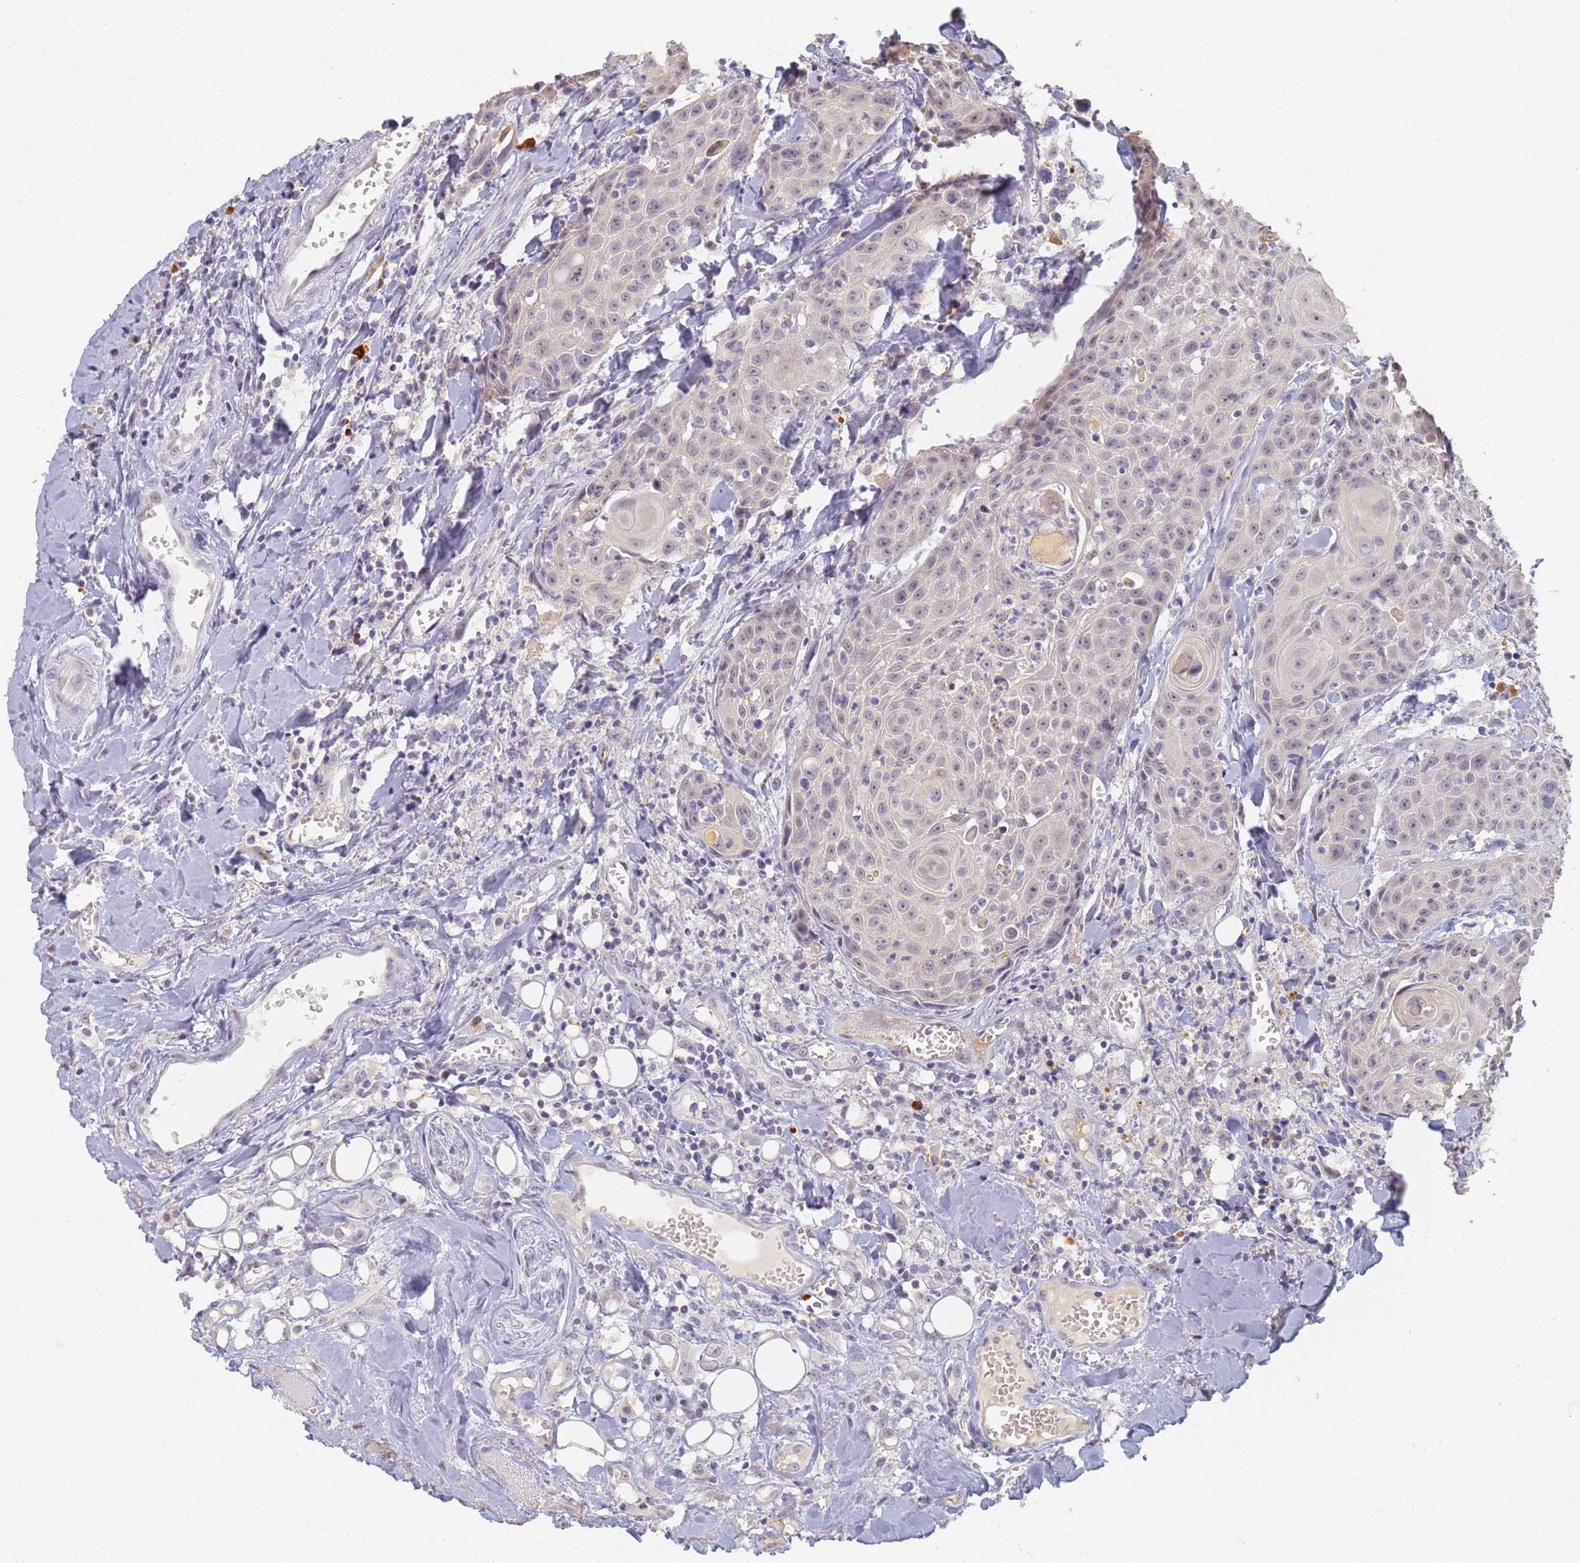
{"staining": {"intensity": "negative", "quantity": "none", "location": "none"}, "tissue": "head and neck cancer", "cell_type": "Tumor cells", "image_type": "cancer", "snomed": [{"axis": "morphology", "description": "Squamous cell carcinoma, NOS"}, {"axis": "topography", "description": "Oral tissue"}, {"axis": "topography", "description": "Head-Neck"}], "caption": "This histopathology image is of head and neck squamous cell carcinoma stained with immunohistochemistry to label a protein in brown with the nuclei are counter-stained blue. There is no positivity in tumor cells.", "gene": "SLC38A9", "patient": {"sex": "female", "age": 82}}